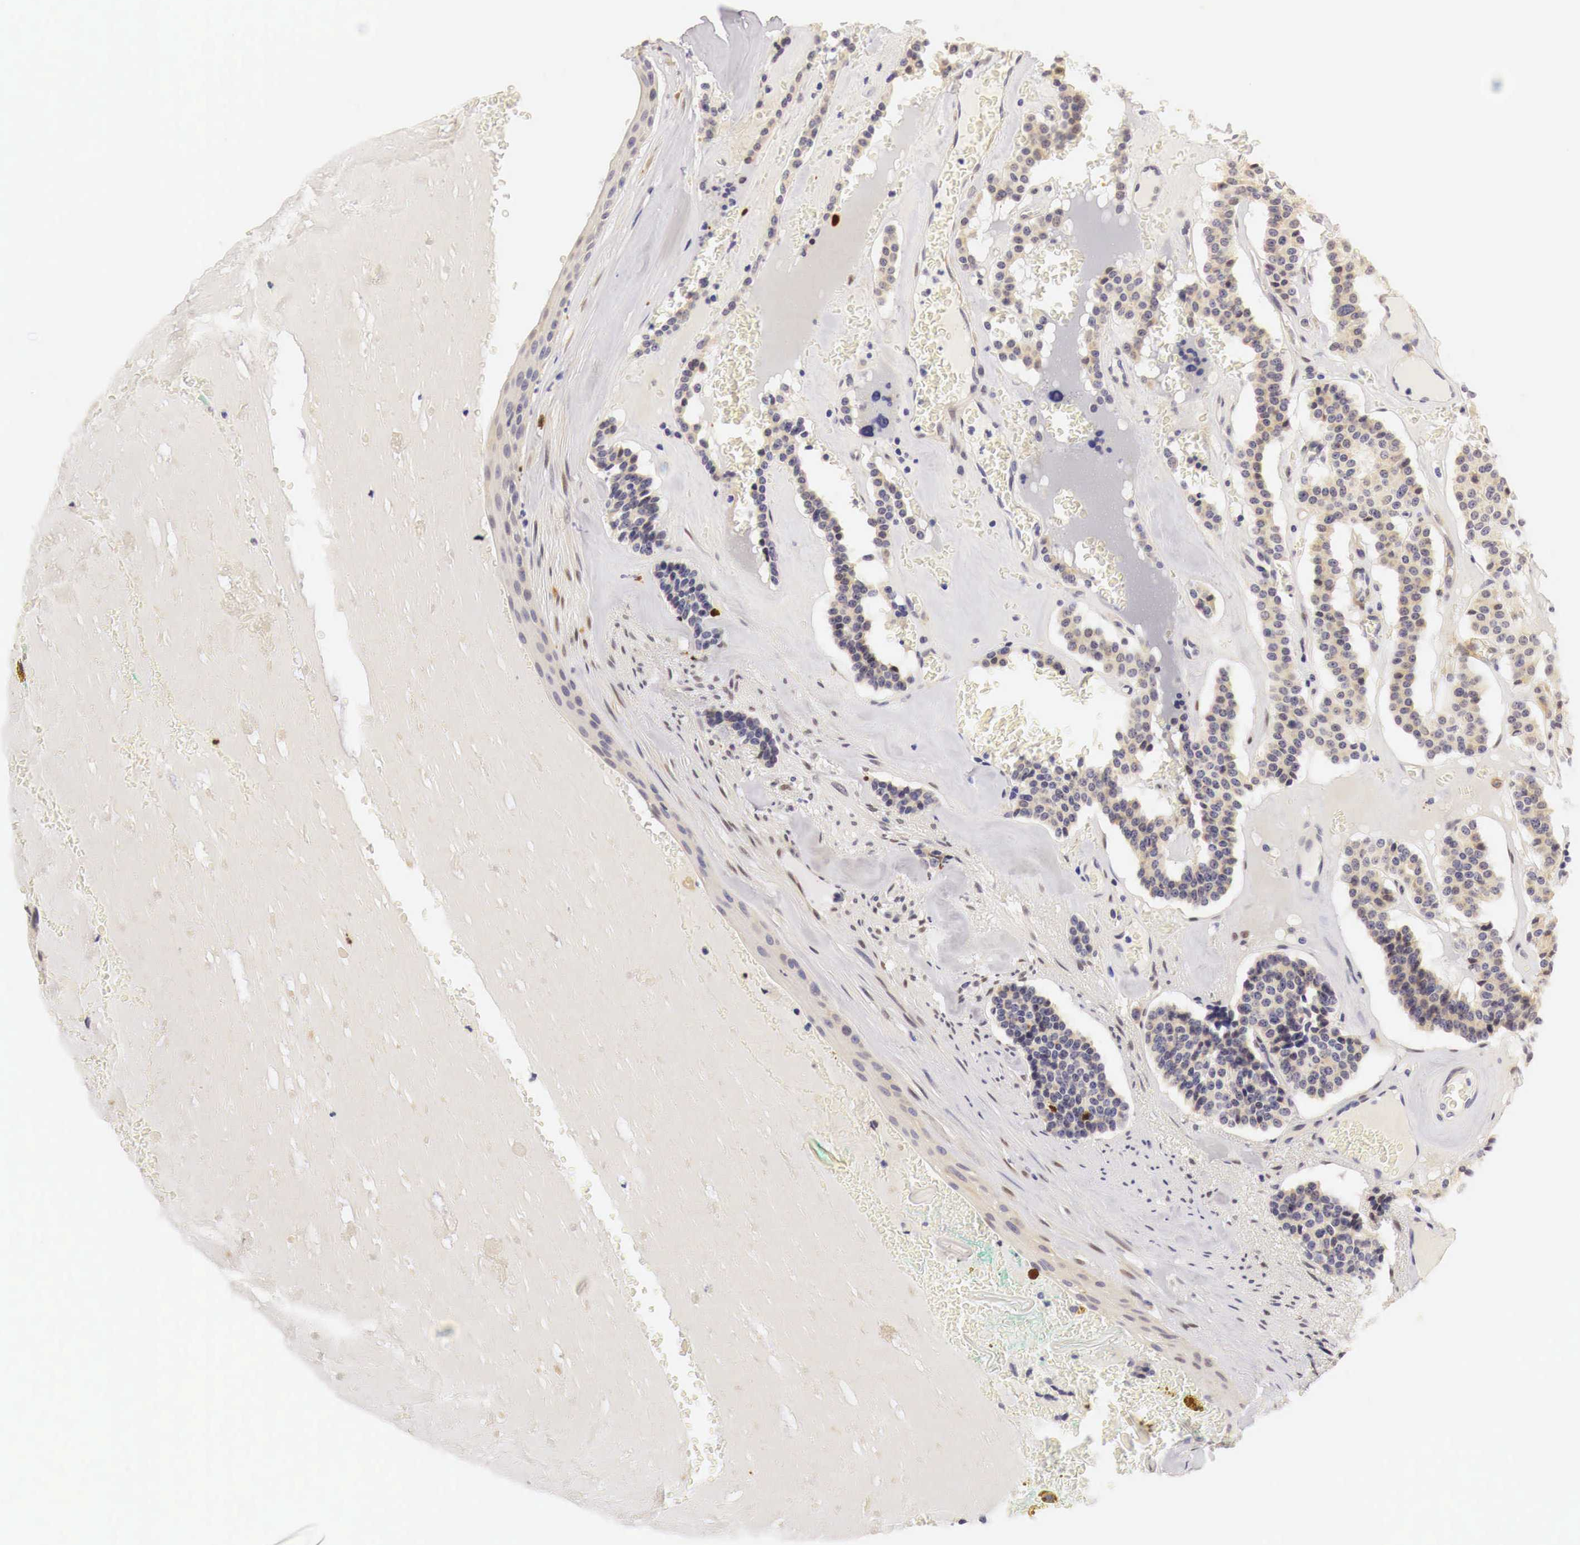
{"staining": {"intensity": "moderate", "quantity": "<25%", "location": "nuclear"}, "tissue": "carcinoid", "cell_type": "Tumor cells", "image_type": "cancer", "snomed": [{"axis": "morphology", "description": "Carcinoid, malignant, NOS"}, {"axis": "topography", "description": "Bronchus"}], "caption": "Immunohistochemical staining of human carcinoid (malignant) shows low levels of moderate nuclear positivity in about <25% of tumor cells. (DAB IHC, brown staining for protein, blue staining for nuclei).", "gene": "CASP3", "patient": {"sex": "male", "age": 55}}